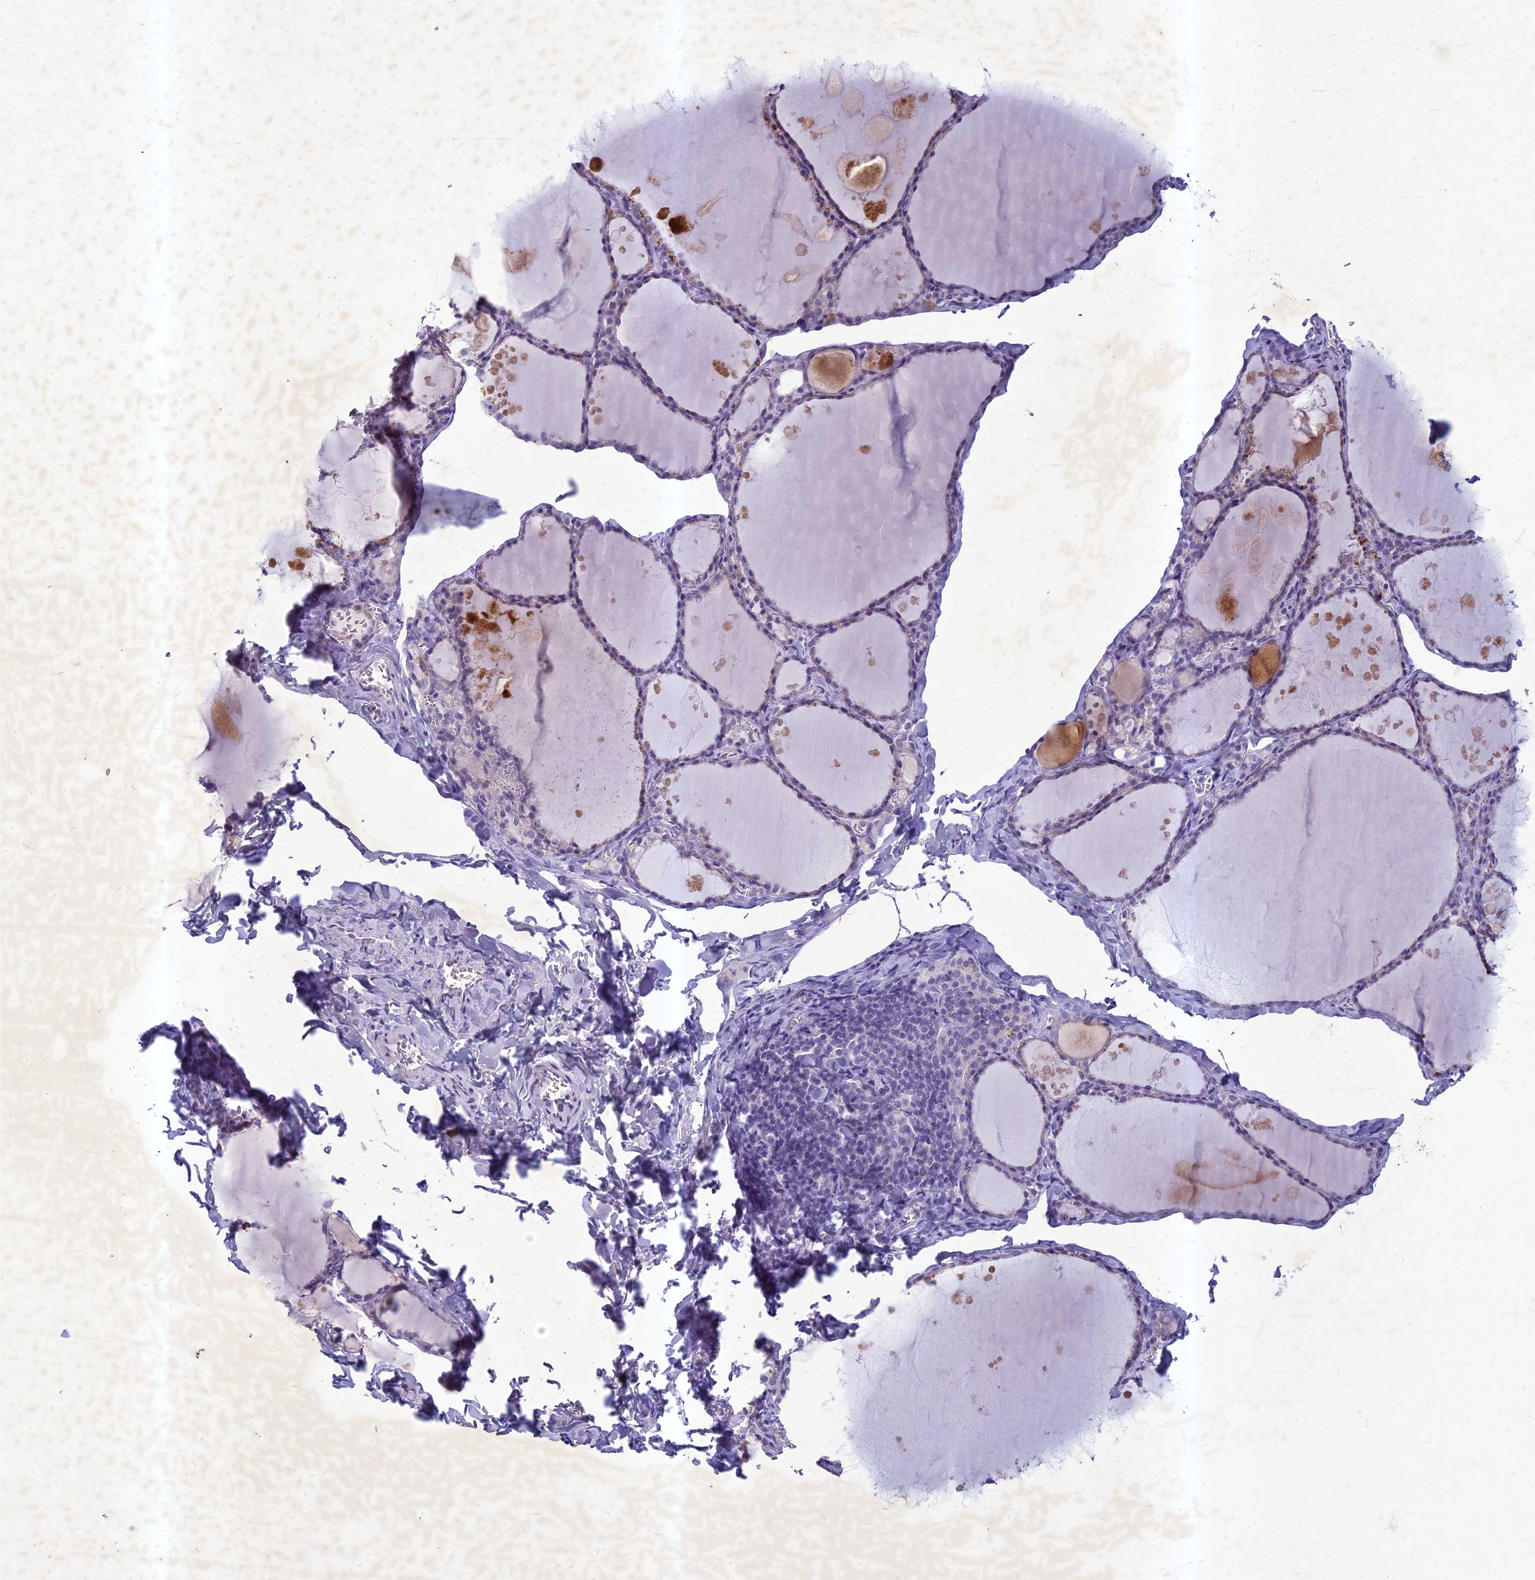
{"staining": {"intensity": "negative", "quantity": "none", "location": "none"}, "tissue": "thyroid gland", "cell_type": "Glandular cells", "image_type": "normal", "snomed": [{"axis": "morphology", "description": "Normal tissue, NOS"}, {"axis": "topography", "description": "Thyroid gland"}], "caption": "There is no significant expression in glandular cells of thyroid gland. (Immunohistochemistry, brightfield microscopy, high magnification).", "gene": "HIGD1A", "patient": {"sex": "male", "age": 56}}